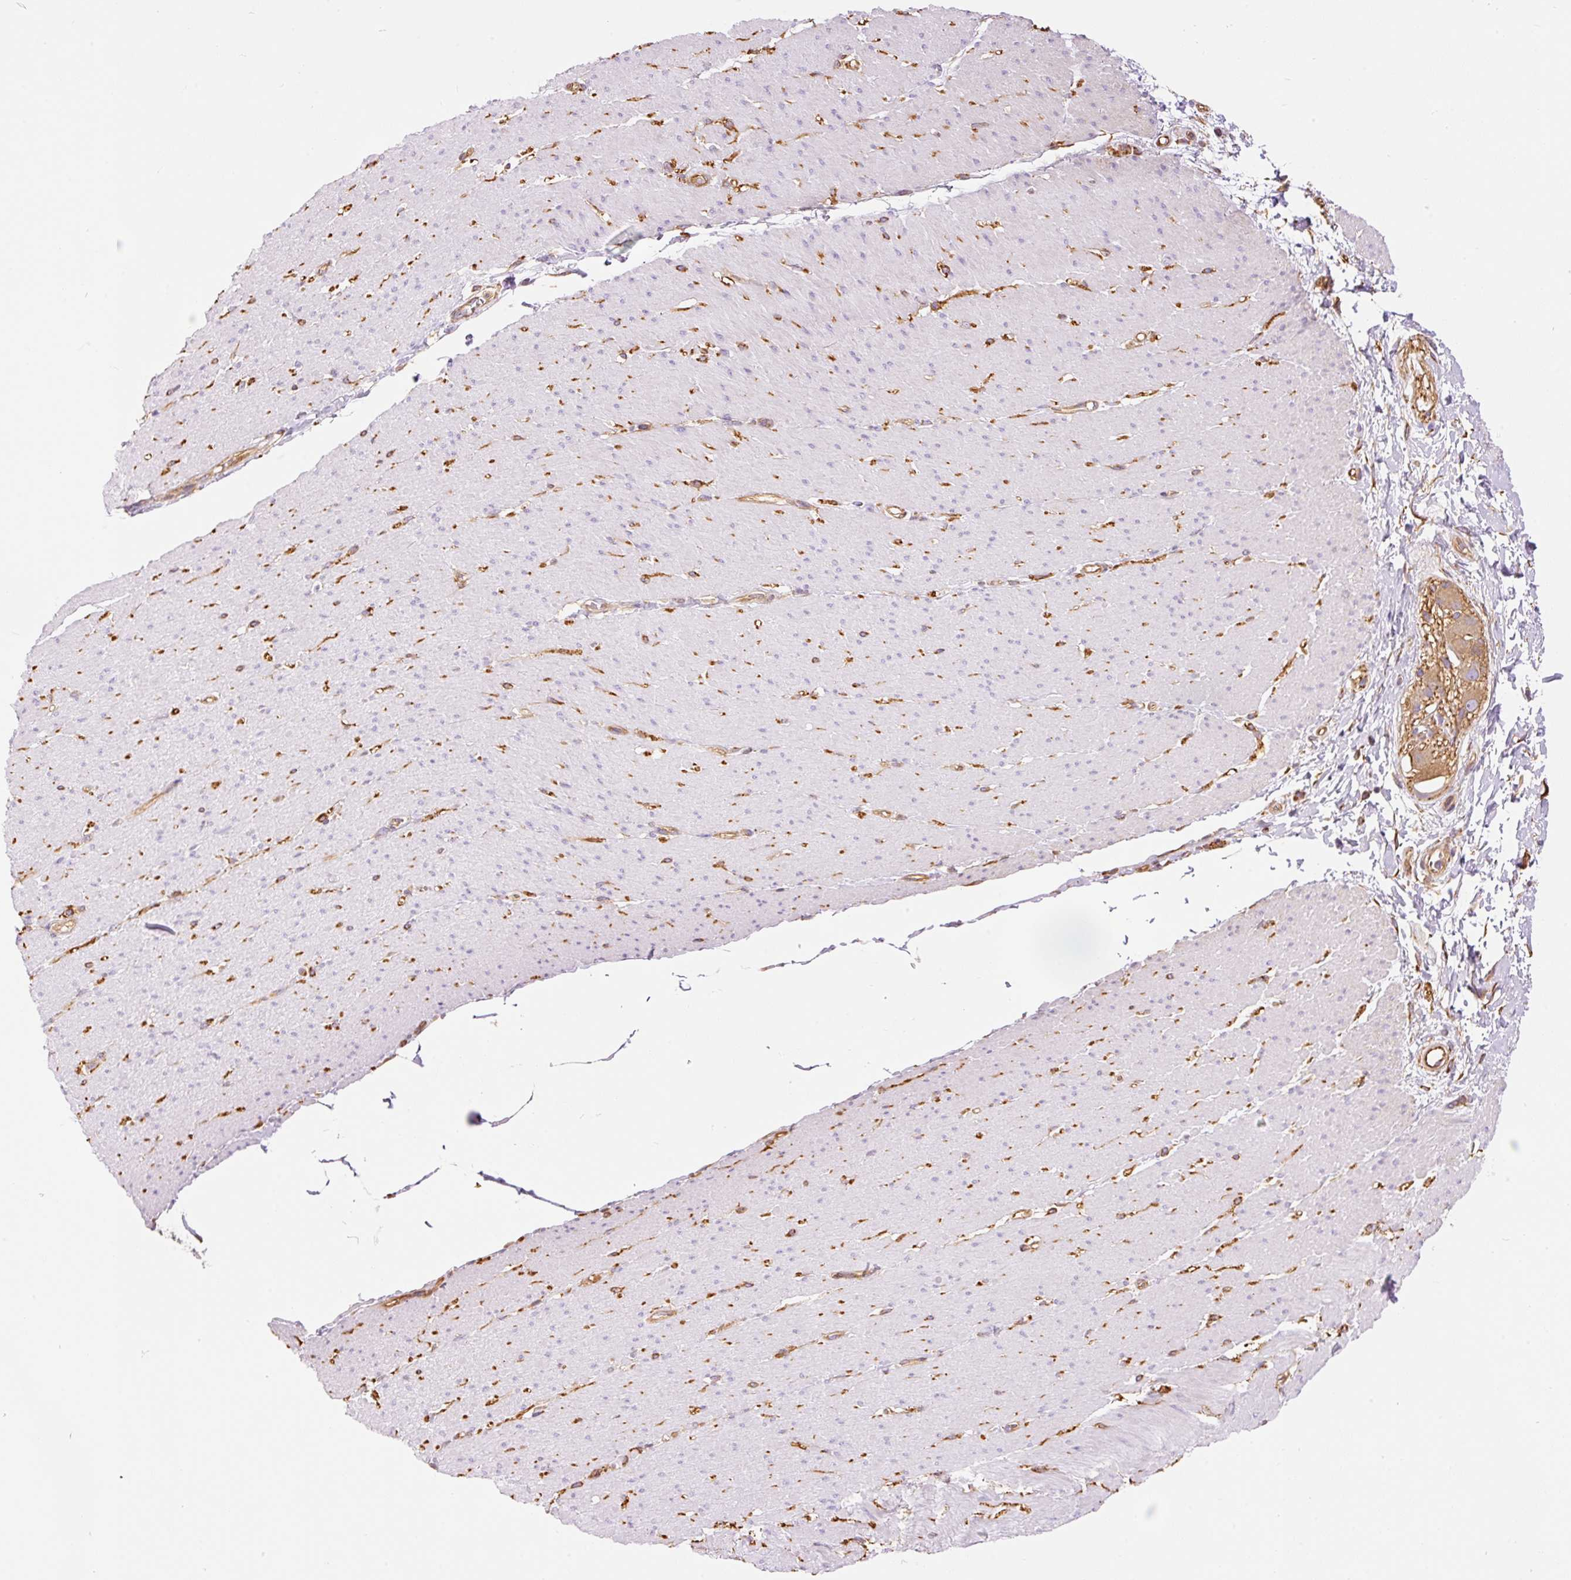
{"staining": {"intensity": "negative", "quantity": "none", "location": "none"}, "tissue": "smooth muscle", "cell_type": "Smooth muscle cells", "image_type": "normal", "snomed": [{"axis": "morphology", "description": "Normal tissue, NOS"}, {"axis": "topography", "description": "Smooth muscle"}, {"axis": "topography", "description": "Rectum"}], "caption": "DAB immunohistochemical staining of normal human smooth muscle shows no significant staining in smooth muscle cells.", "gene": "ENSG00000249624", "patient": {"sex": "male", "age": 53}}